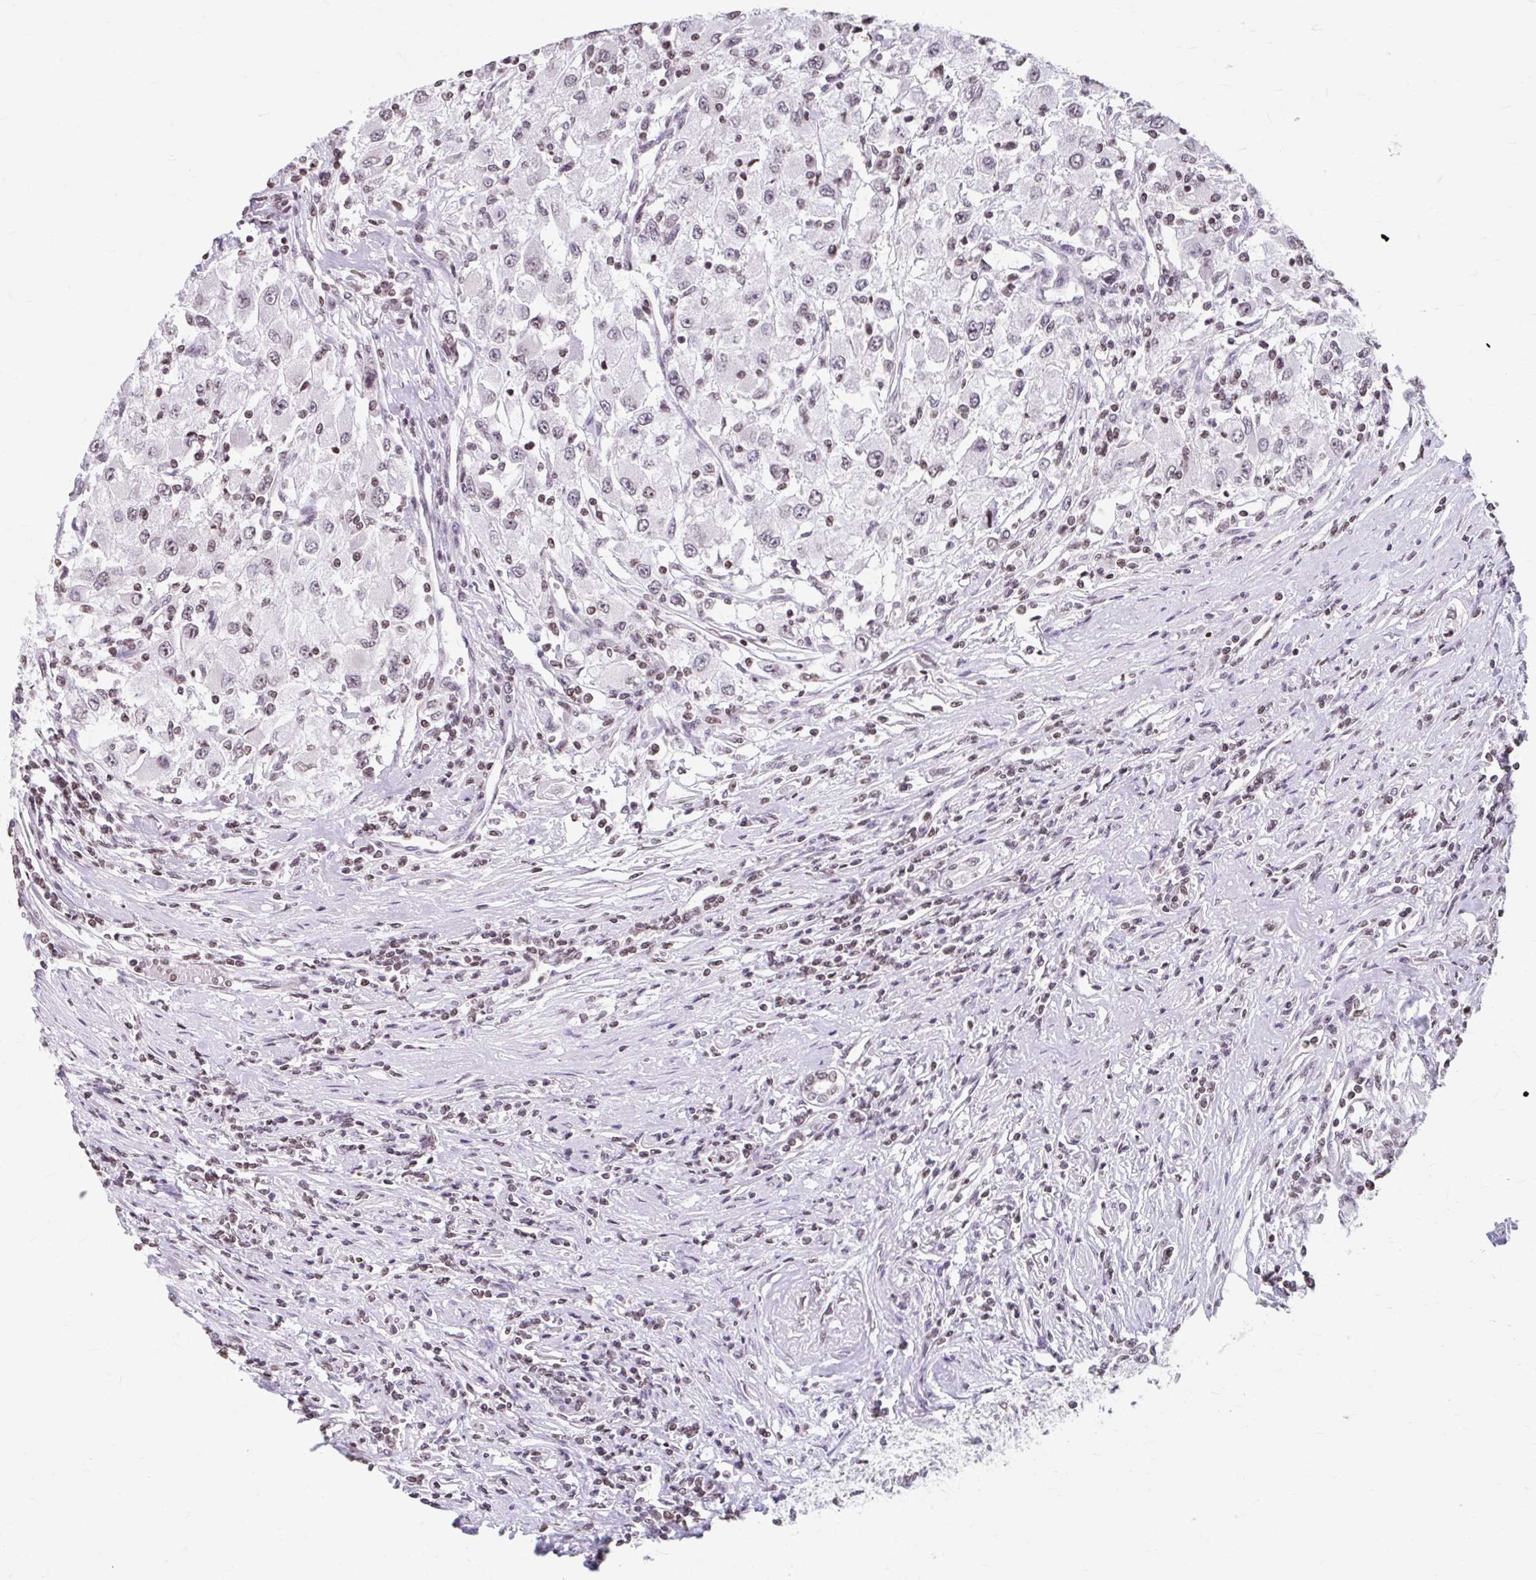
{"staining": {"intensity": "moderate", "quantity": "<25%", "location": "nuclear"}, "tissue": "renal cancer", "cell_type": "Tumor cells", "image_type": "cancer", "snomed": [{"axis": "morphology", "description": "Adenocarcinoma, NOS"}, {"axis": "topography", "description": "Kidney"}], "caption": "This is a histology image of IHC staining of renal adenocarcinoma, which shows moderate expression in the nuclear of tumor cells.", "gene": "ORC3", "patient": {"sex": "female", "age": 67}}